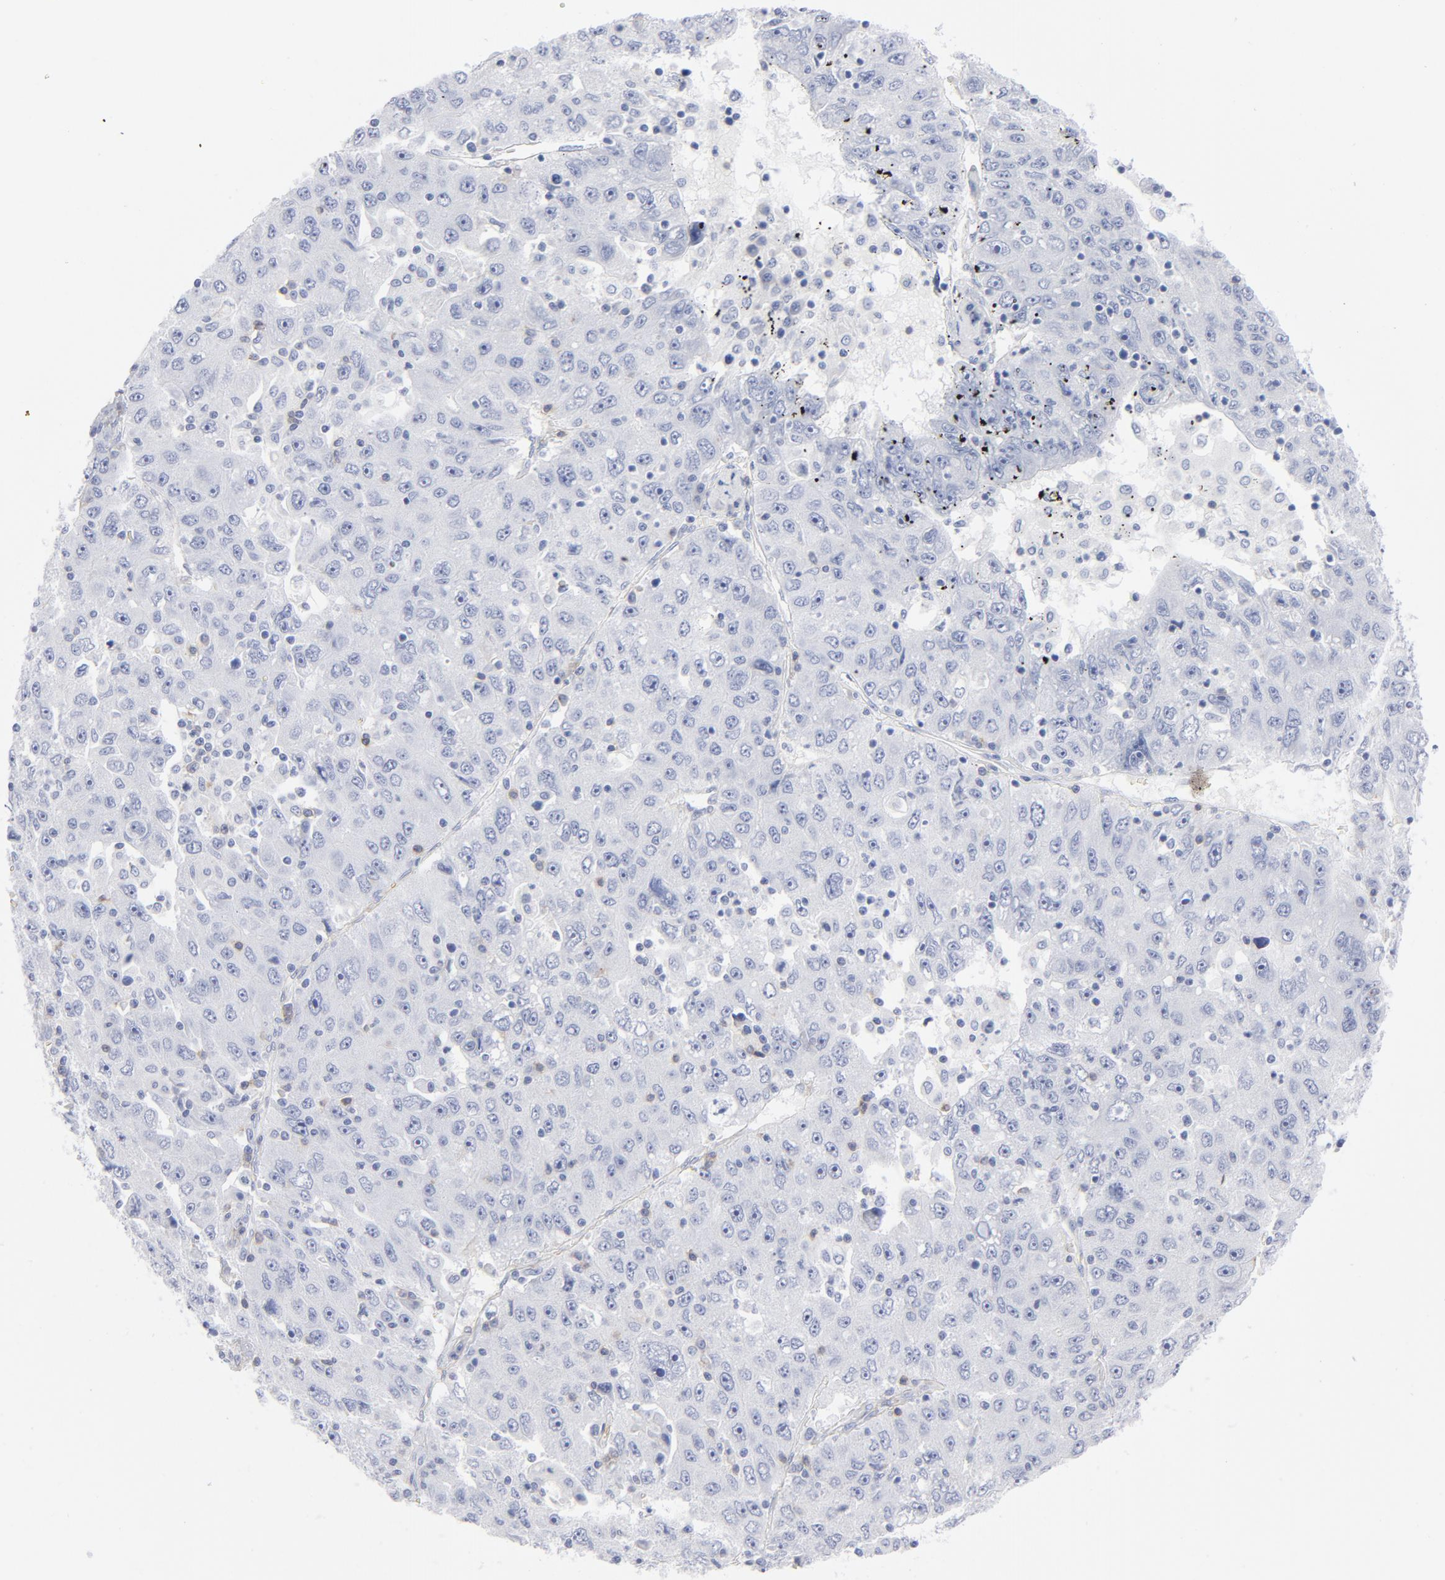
{"staining": {"intensity": "negative", "quantity": "none", "location": "none"}, "tissue": "liver cancer", "cell_type": "Tumor cells", "image_type": "cancer", "snomed": [{"axis": "morphology", "description": "Carcinoma, Hepatocellular, NOS"}, {"axis": "topography", "description": "Liver"}], "caption": "DAB (3,3'-diaminobenzidine) immunohistochemical staining of liver cancer demonstrates no significant positivity in tumor cells.", "gene": "P2RY8", "patient": {"sex": "male", "age": 49}}